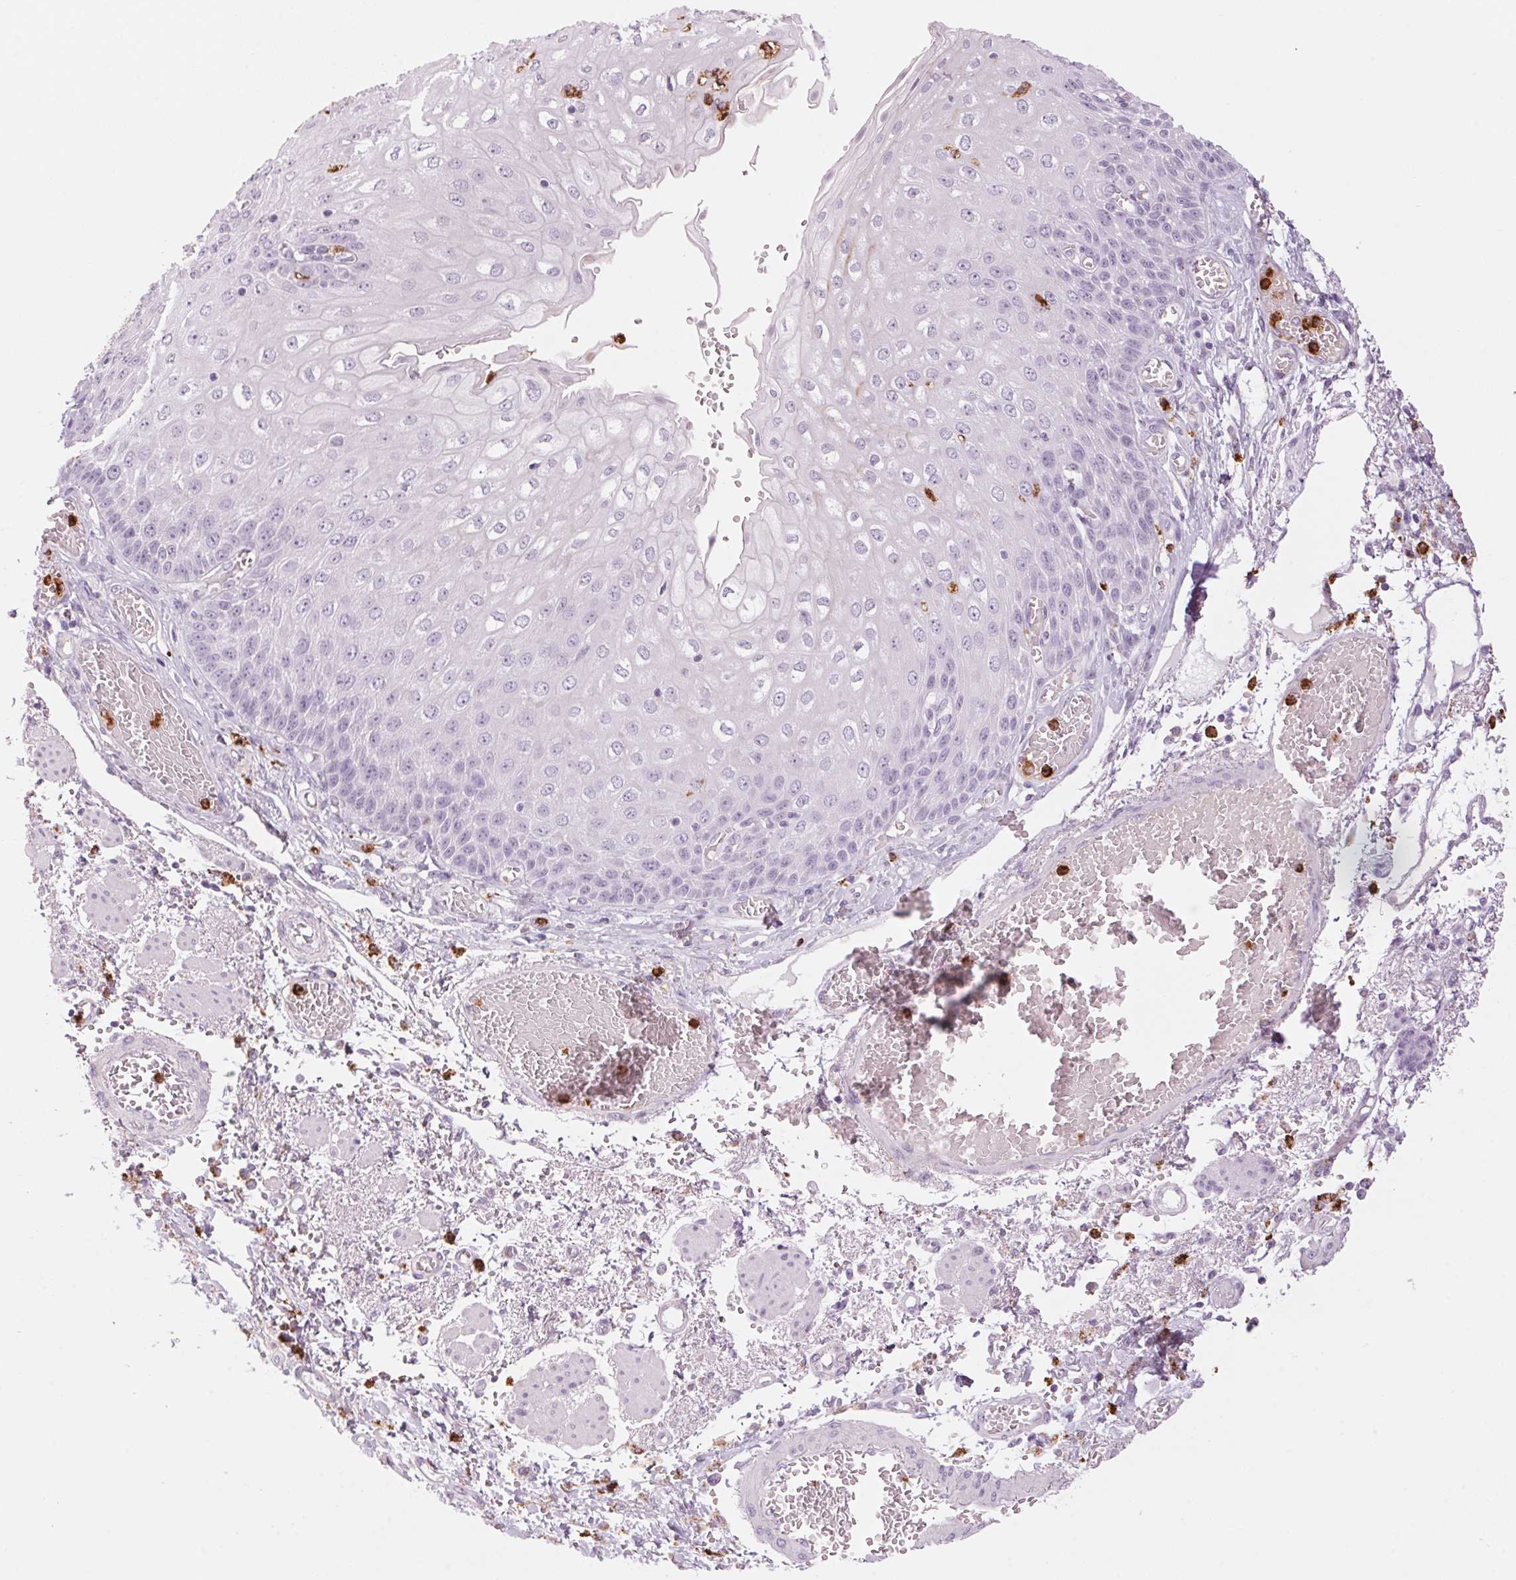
{"staining": {"intensity": "negative", "quantity": "none", "location": "none"}, "tissue": "esophagus", "cell_type": "Squamous epithelial cells", "image_type": "normal", "snomed": [{"axis": "morphology", "description": "Normal tissue, NOS"}, {"axis": "morphology", "description": "Adenocarcinoma, NOS"}, {"axis": "topography", "description": "Esophagus"}], "caption": "Squamous epithelial cells are negative for protein expression in normal human esophagus. (DAB IHC with hematoxylin counter stain).", "gene": "KLK7", "patient": {"sex": "male", "age": 81}}